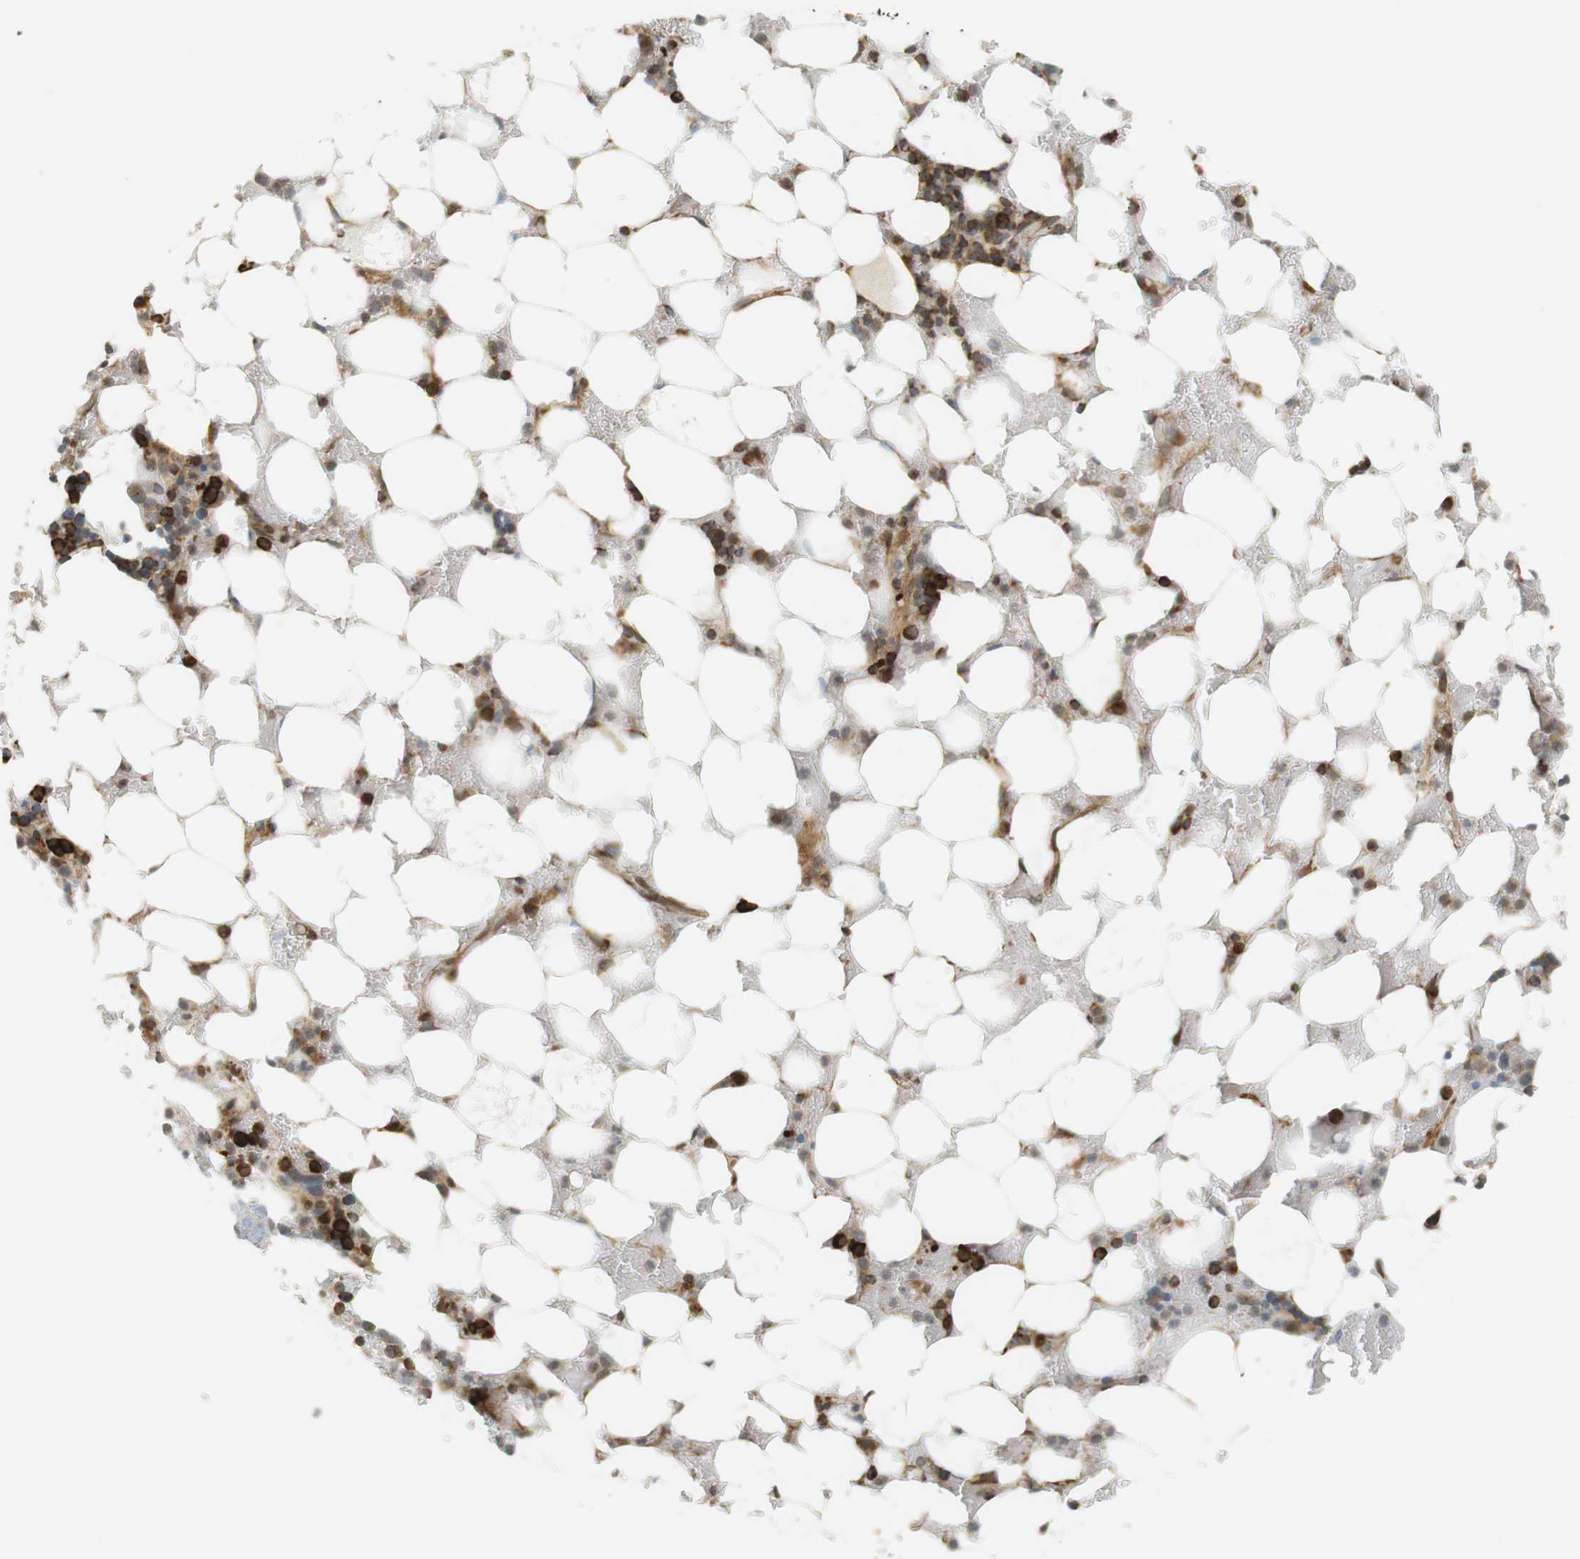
{"staining": {"intensity": "moderate", "quantity": ">75%", "location": "cytoplasmic/membranous"}, "tissue": "bone marrow", "cell_type": "Hematopoietic cells", "image_type": "normal", "snomed": [{"axis": "morphology", "description": "Normal tissue, NOS"}, {"axis": "topography", "description": "Bone marrow"}], "caption": "Immunohistochemistry image of normal human bone marrow stained for a protein (brown), which demonstrates medium levels of moderate cytoplasmic/membranous staining in approximately >75% of hematopoietic cells.", "gene": "PA2G4", "patient": {"sex": "female", "age": 73}}